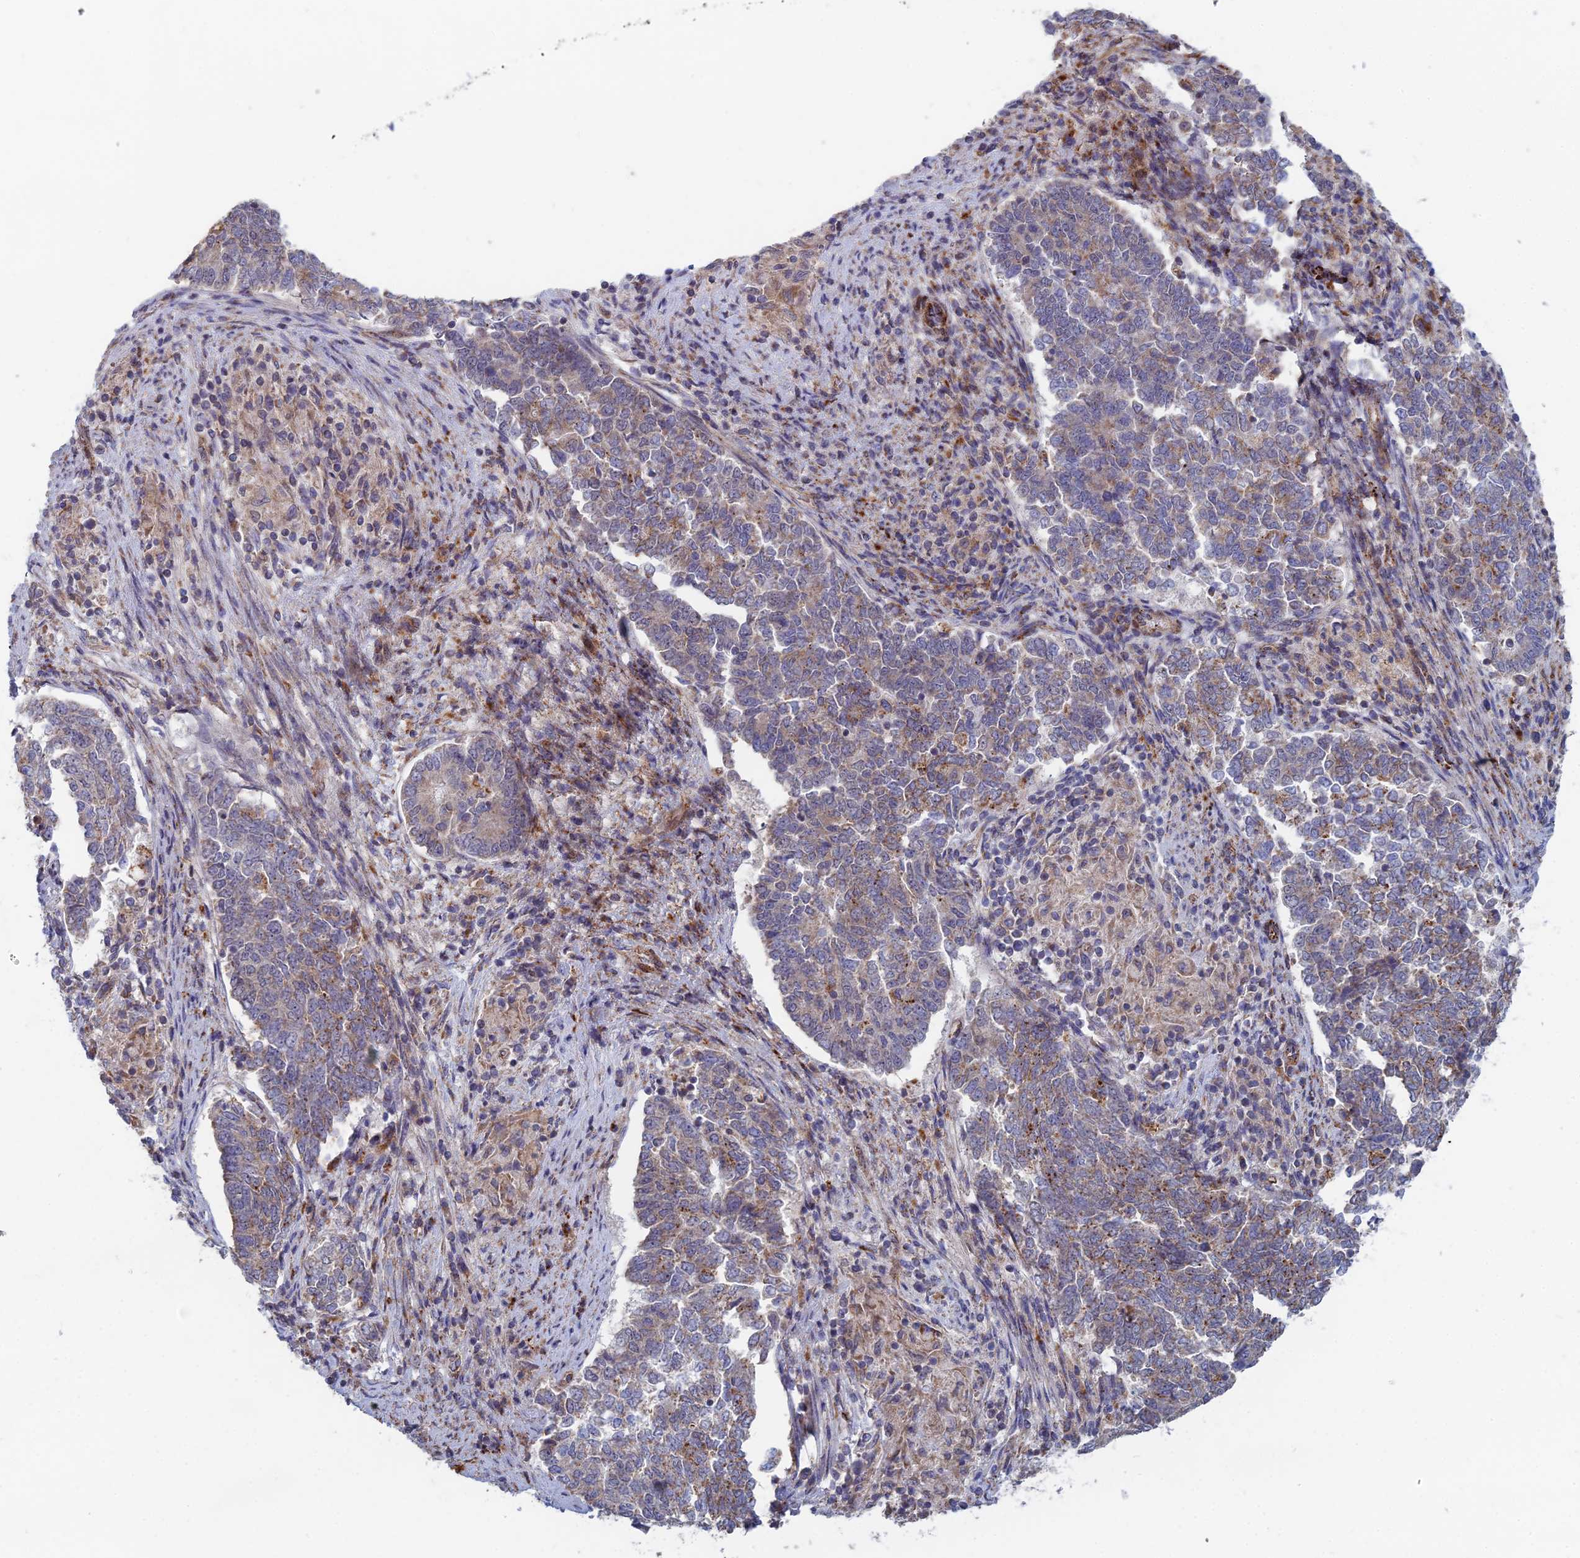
{"staining": {"intensity": "moderate", "quantity": "<25%", "location": "cytoplasmic/membranous"}, "tissue": "endometrial cancer", "cell_type": "Tumor cells", "image_type": "cancer", "snomed": [{"axis": "morphology", "description": "Adenocarcinoma, NOS"}, {"axis": "topography", "description": "Endometrium"}], "caption": "DAB (3,3'-diaminobenzidine) immunohistochemical staining of human endometrial cancer (adenocarcinoma) reveals moderate cytoplasmic/membranous protein expression in approximately <25% of tumor cells.", "gene": "FOXS1", "patient": {"sex": "female", "age": 80}}